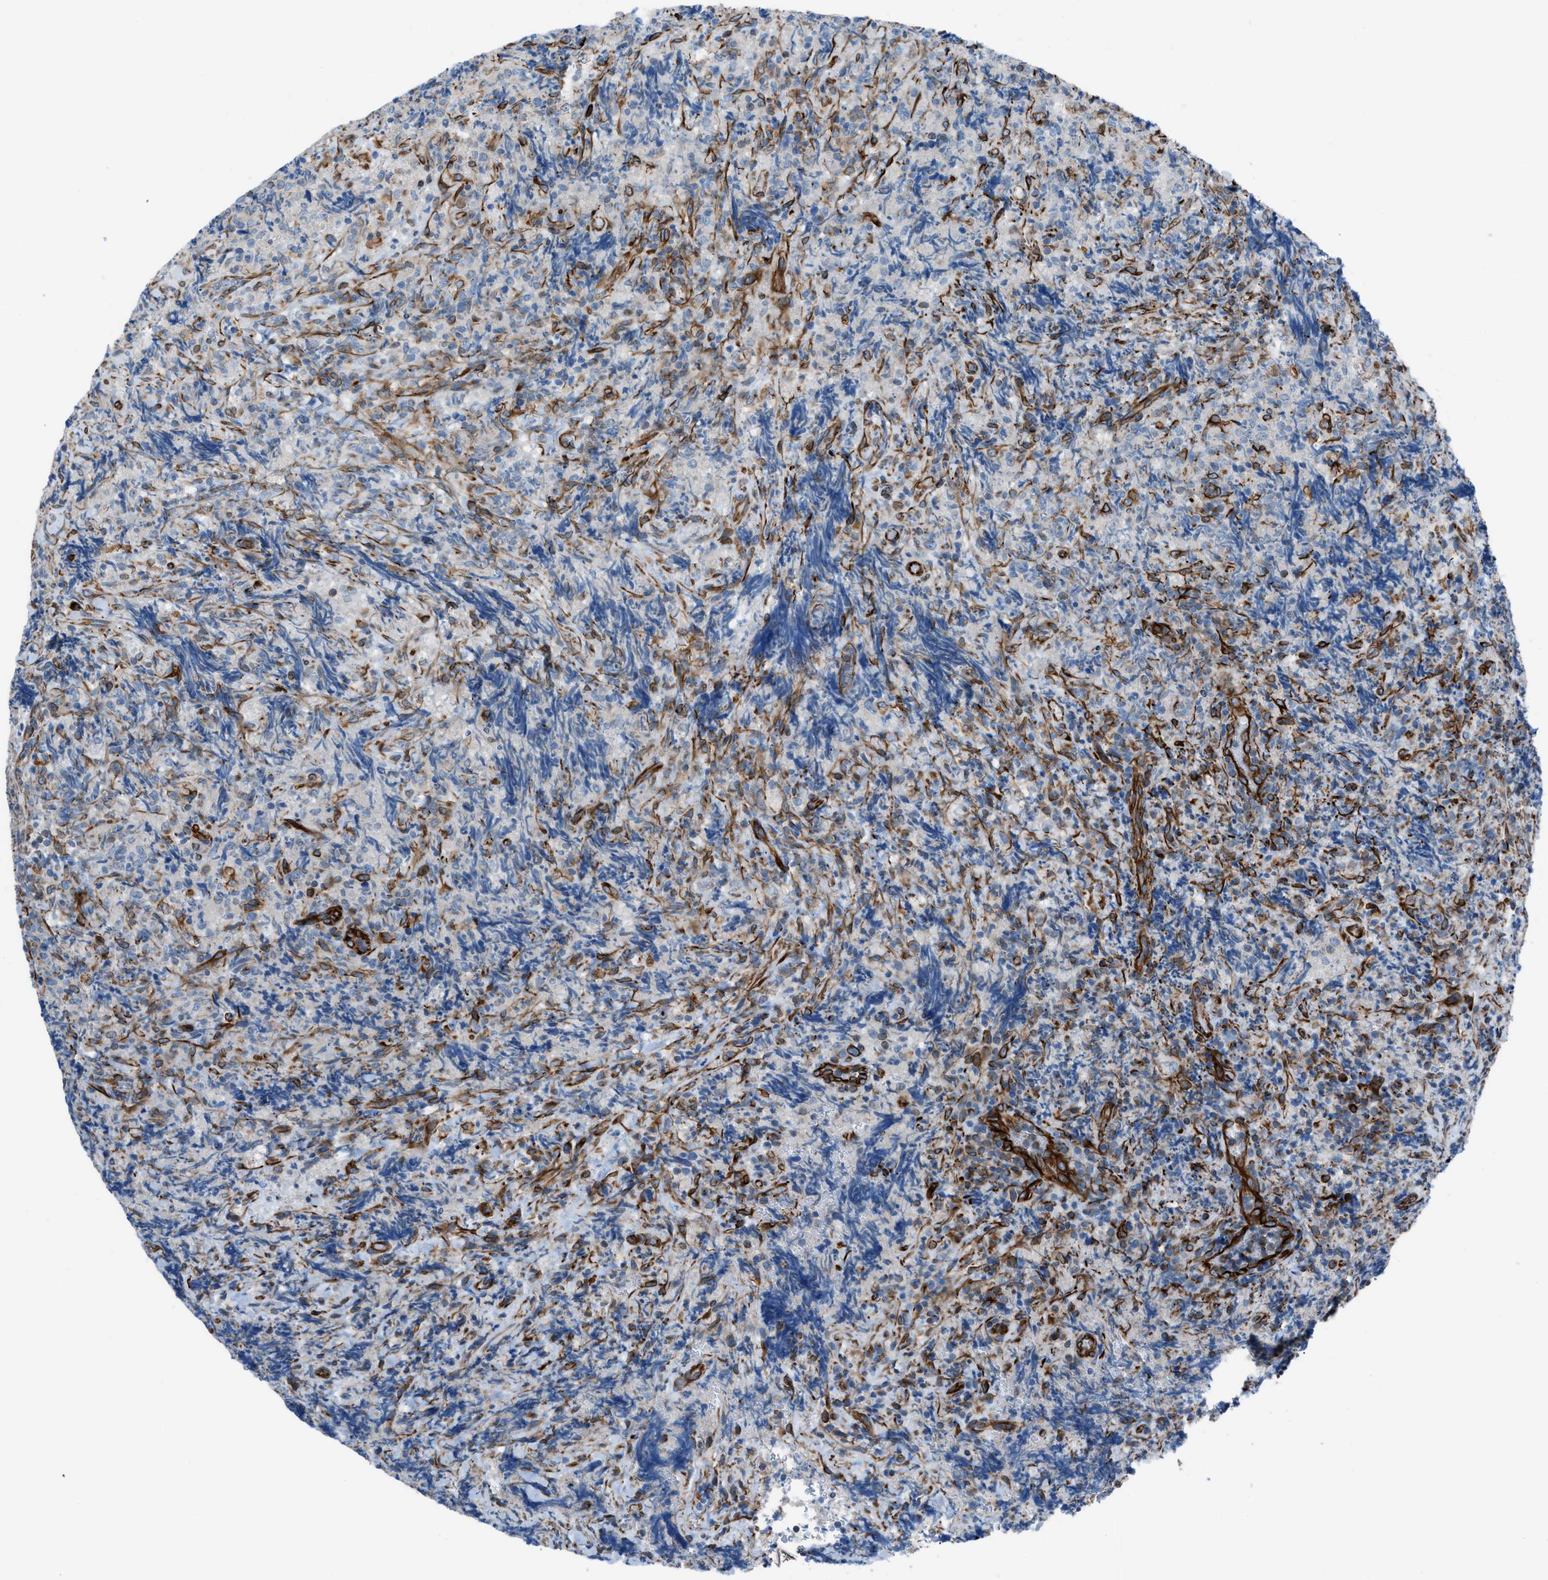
{"staining": {"intensity": "negative", "quantity": "none", "location": "none"}, "tissue": "lymphoma", "cell_type": "Tumor cells", "image_type": "cancer", "snomed": [{"axis": "morphology", "description": "Malignant lymphoma, non-Hodgkin's type, High grade"}, {"axis": "topography", "description": "Tonsil"}], "caption": "This histopathology image is of lymphoma stained with immunohistochemistry (IHC) to label a protein in brown with the nuclei are counter-stained blue. There is no positivity in tumor cells.", "gene": "CABP7", "patient": {"sex": "female", "age": 36}}